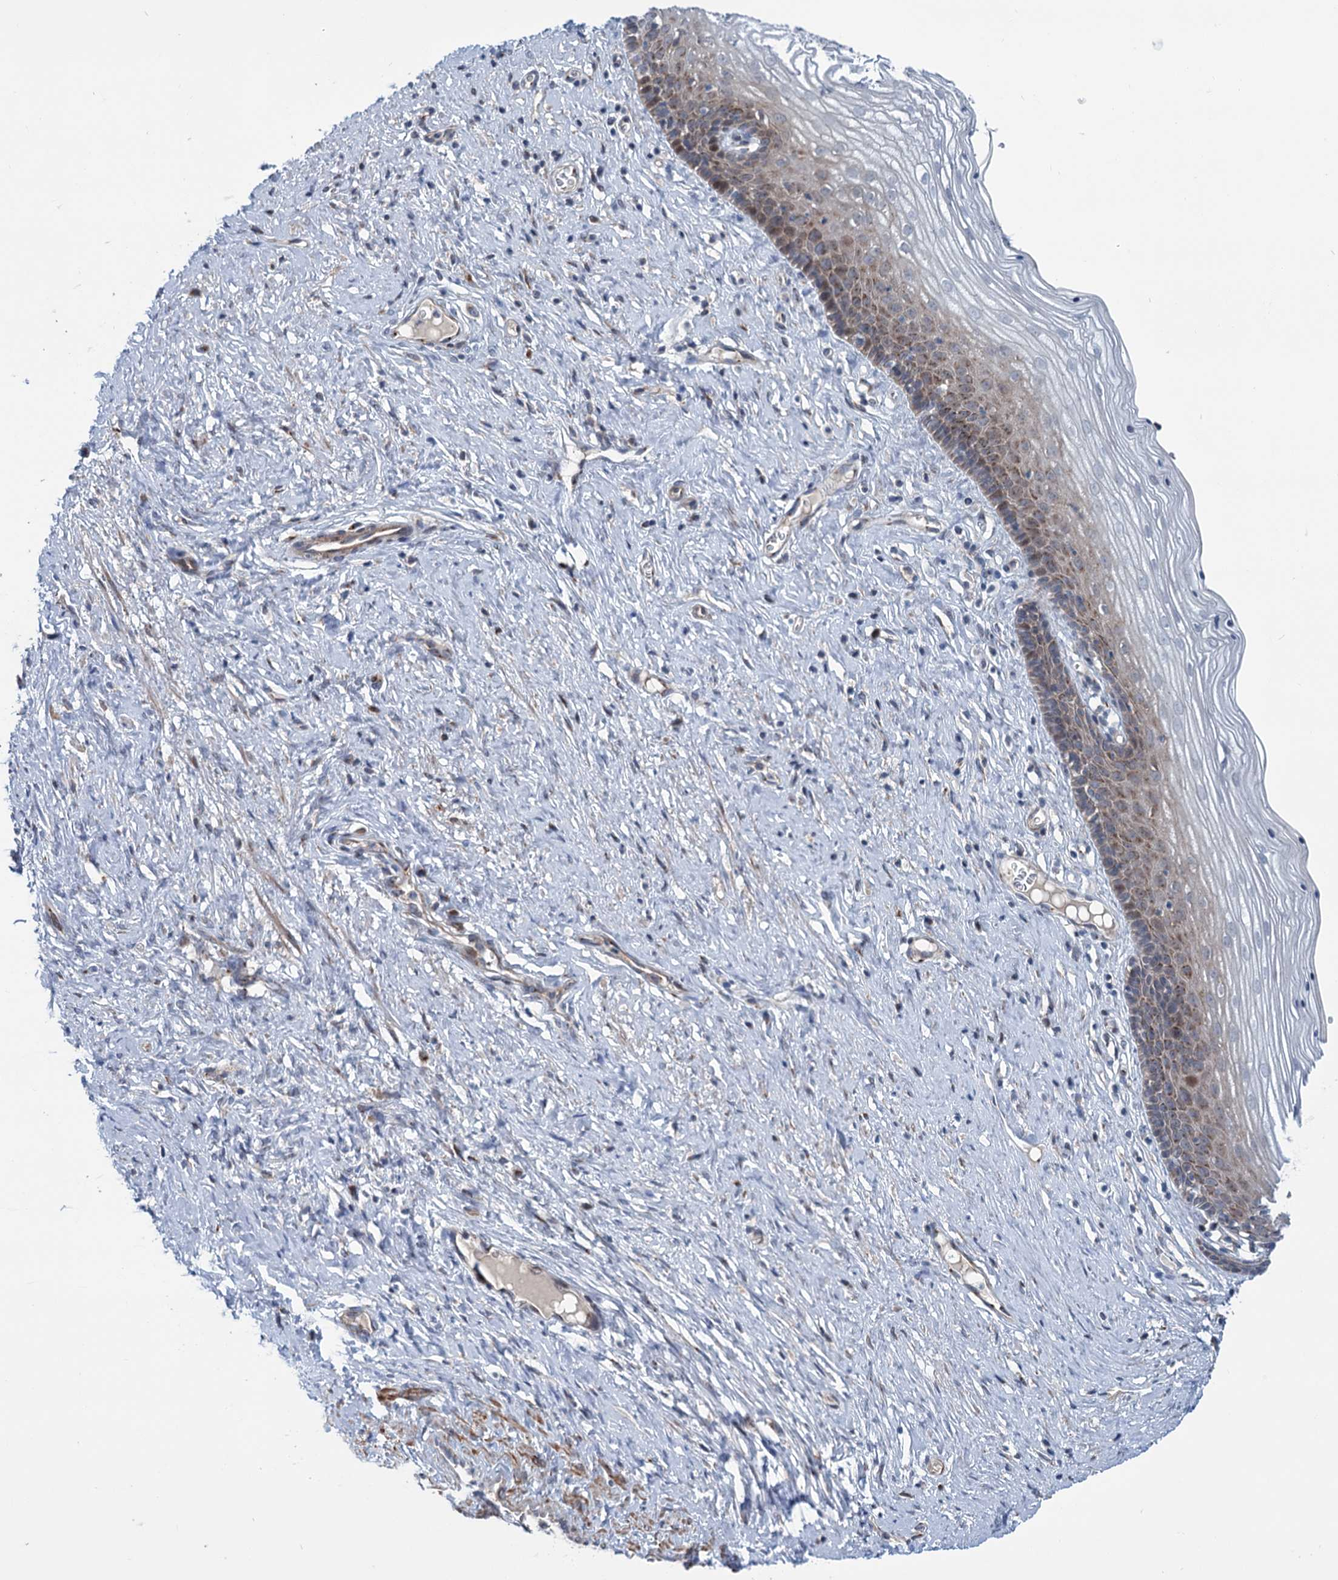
{"staining": {"intensity": "moderate", "quantity": ">75%", "location": "cytoplasmic/membranous"}, "tissue": "cervix", "cell_type": "Glandular cells", "image_type": "normal", "snomed": [{"axis": "morphology", "description": "Normal tissue, NOS"}, {"axis": "topography", "description": "Cervix"}], "caption": "A high-resolution micrograph shows immunohistochemistry staining of normal cervix, which demonstrates moderate cytoplasmic/membranous positivity in approximately >75% of glandular cells. (DAB (3,3'-diaminobenzidine) IHC, brown staining for protein, blue staining for nuclei).", "gene": "ELP4", "patient": {"sex": "female", "age": 42}}